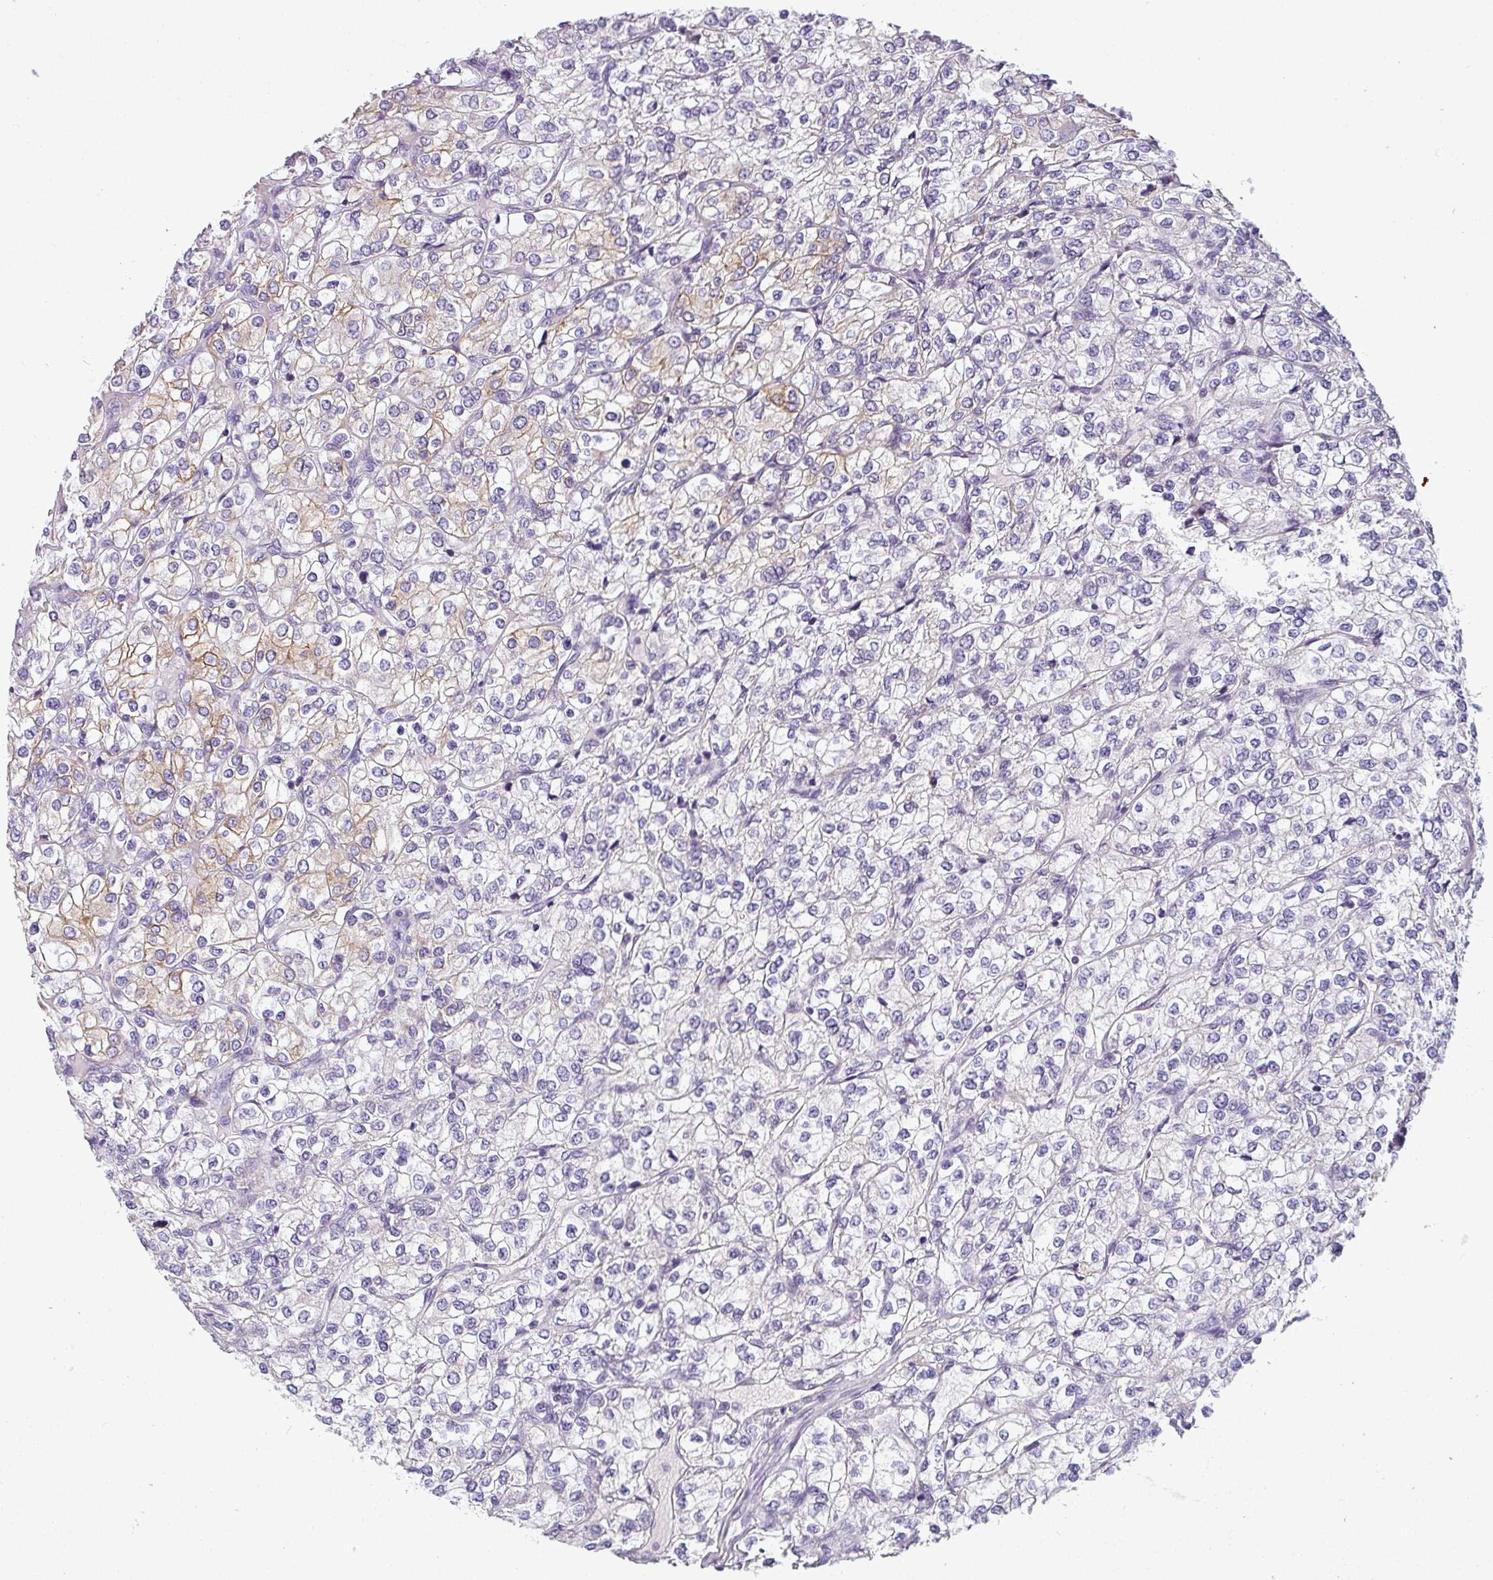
{"staining": {"intensity": "weak", "quantity": "<25%", "location": "cytoplasmic/membranous"}, "tissue": "renal cancer", "cell_type": "Tumor cells", "image_type": "cancer", "snomed": [{"axis": "morphology", "description": "Adenocarcinoma, NOS"}, {"axis": "topography", "description": "Kidney"}], "caption": "Tumor cells are negative for brown protein staining in renal adenocarcinoma.", "gene": "CDH16", "patient": {"sex": "male", "age": 80}}